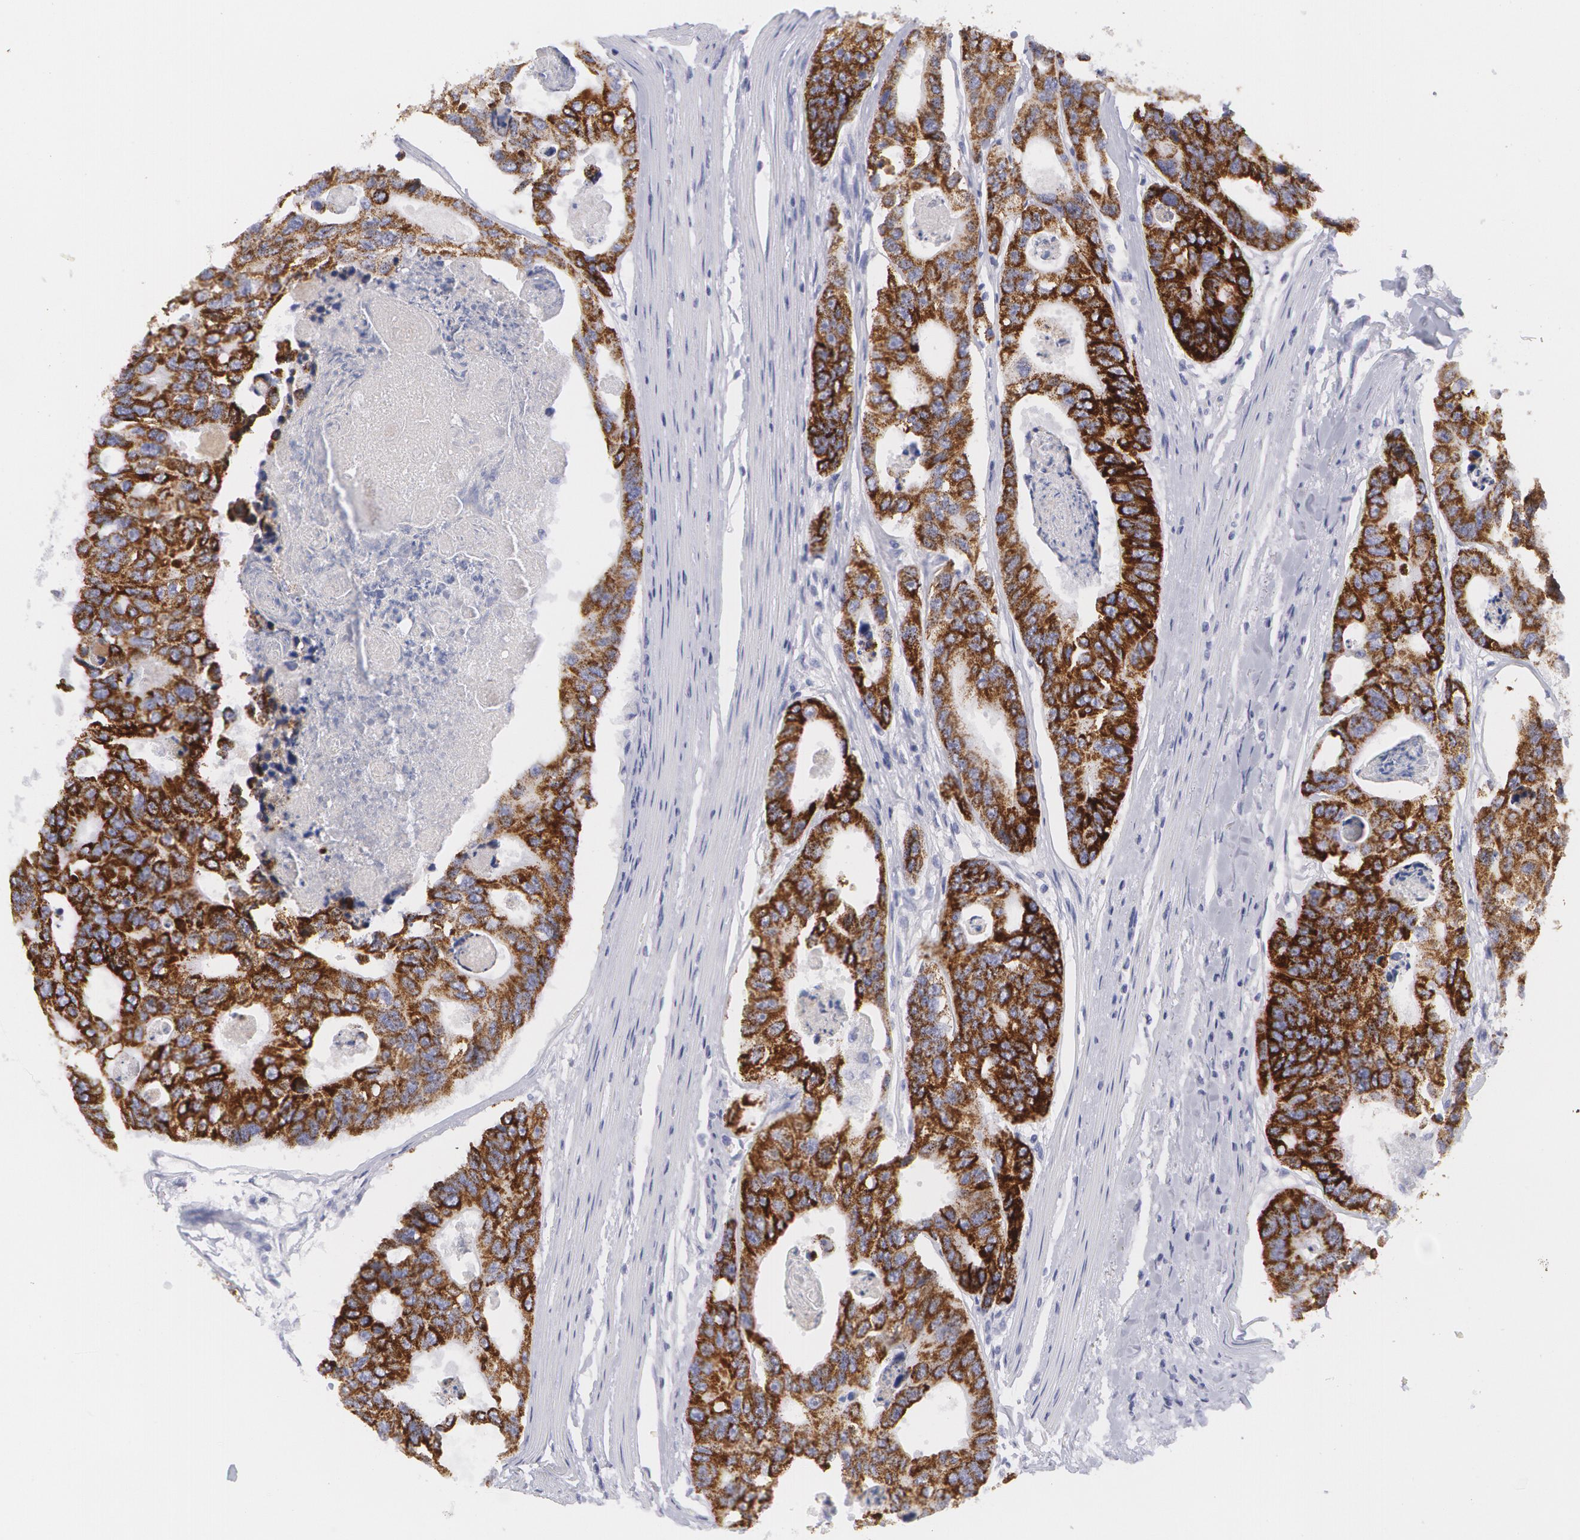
{"staining": {"intensity": "strong", "quantity": ">75%", "location": "cytoplasmic/membranous"}, "tissue": "colorectal cancer", "cell_type": "Tumor cells", "image_type": "cancer", "snomed": [{"axis": "morphology", "description": "Adenocarcinoma, NOS"}, {"axis": "topography", "description": "Colon"}], "caption": "Strong cytoplasmic/membranous staining is seen in approximately >75% of tumor cells in colorectal cancer (adenocarcinoma).", "gene": "AMACR", "patient": {"sex": "female", "age": 86}}